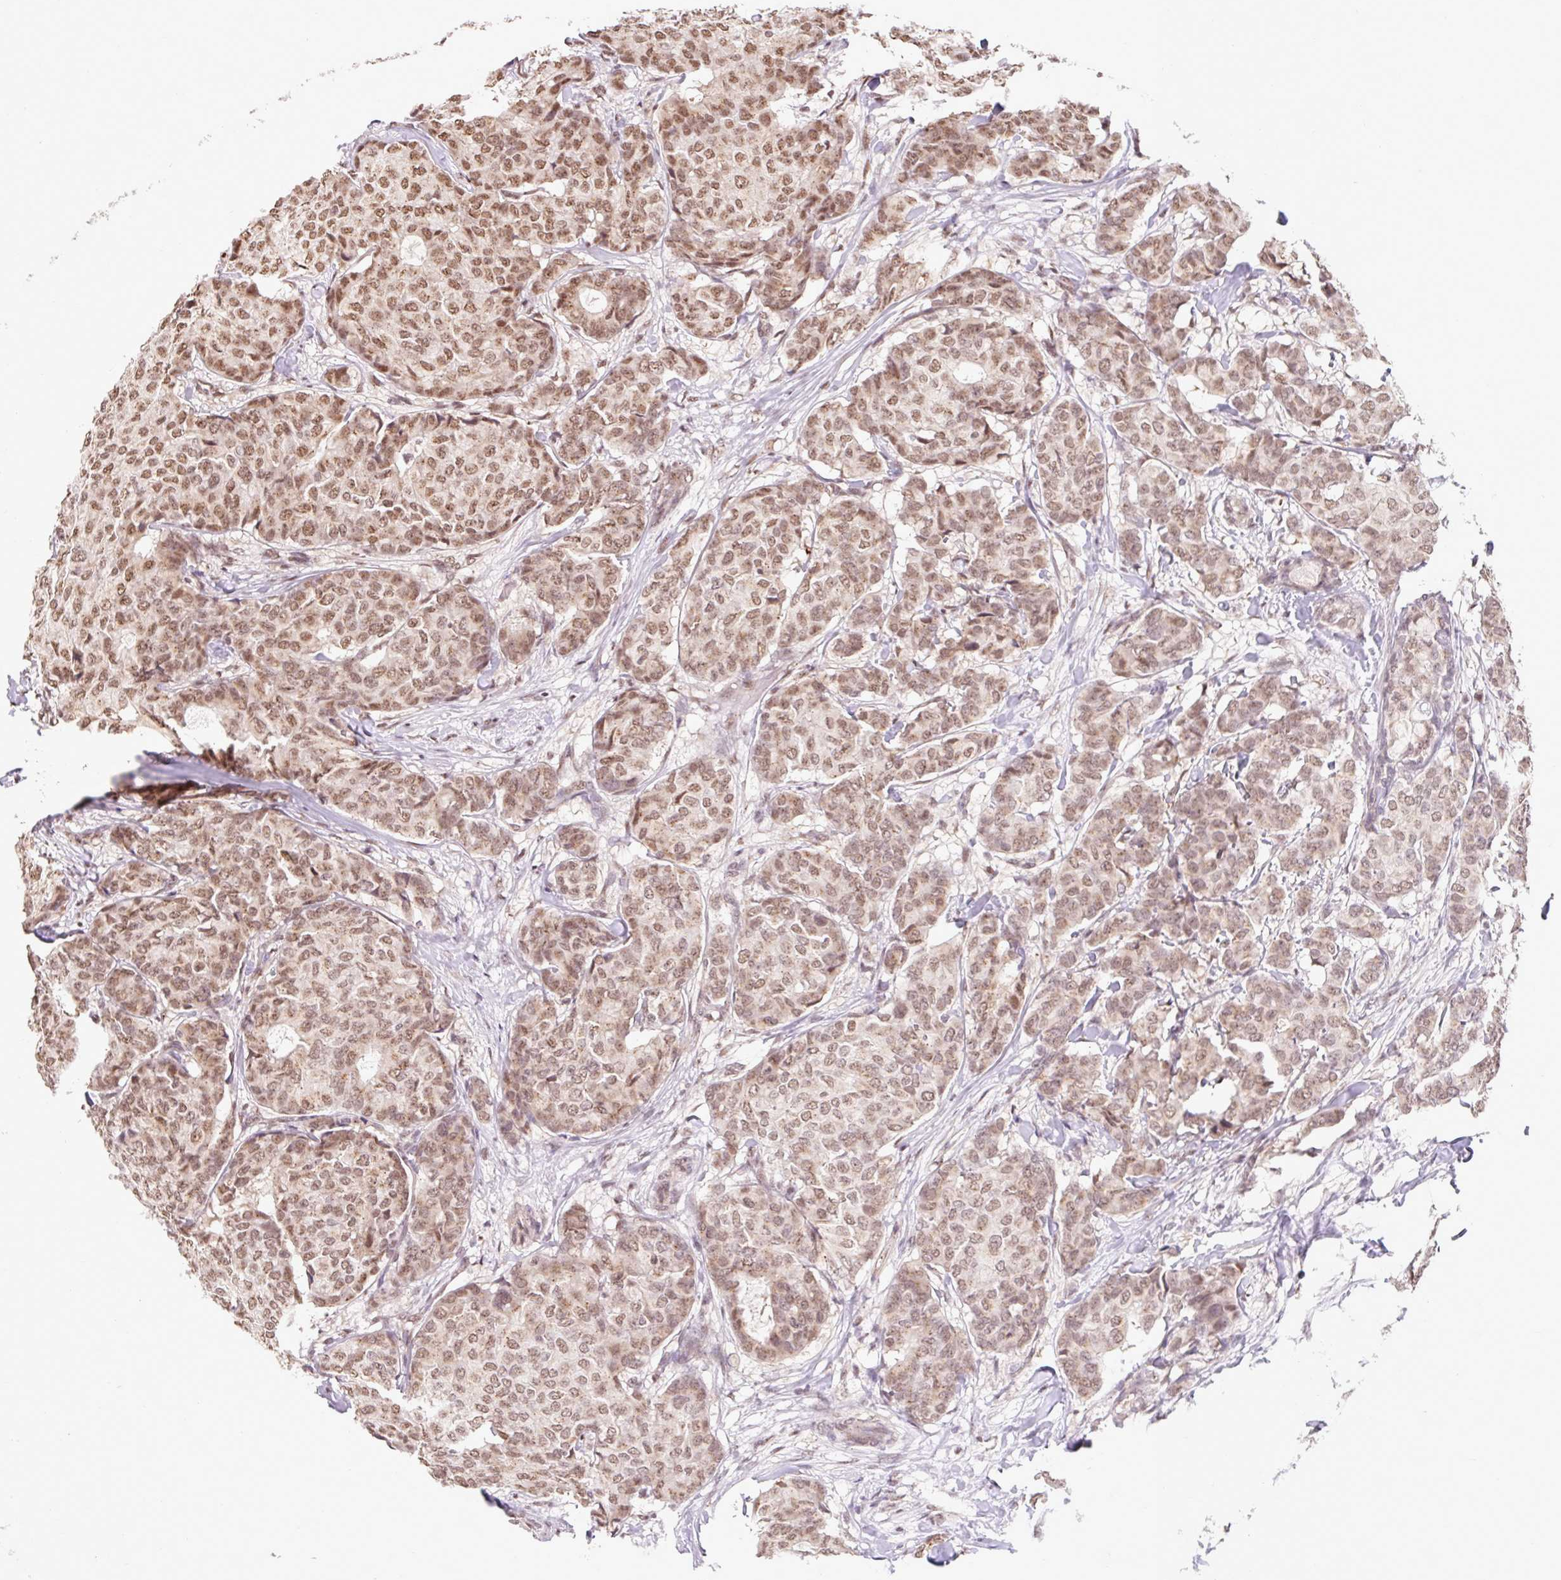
{"staining": {"intensity": "moderate", "quantity": ">75%", "location": "nuclear"}, "tissue": "breast cancer", "cell_type": "Tumor cells", "image_type": "cancer", "snomed": [{"axis": "morphology", "description": "Duct carcinoma"}, {"axis": "topography", "description": "Breast"}], "caption": "DAB immunohistochemical staining of breast cancer exhibits moderate nuclear protein staining in approximately >75% of tumor cells.", "gene": "BICRA", "patient": {"sex": "female", "age": 75}}